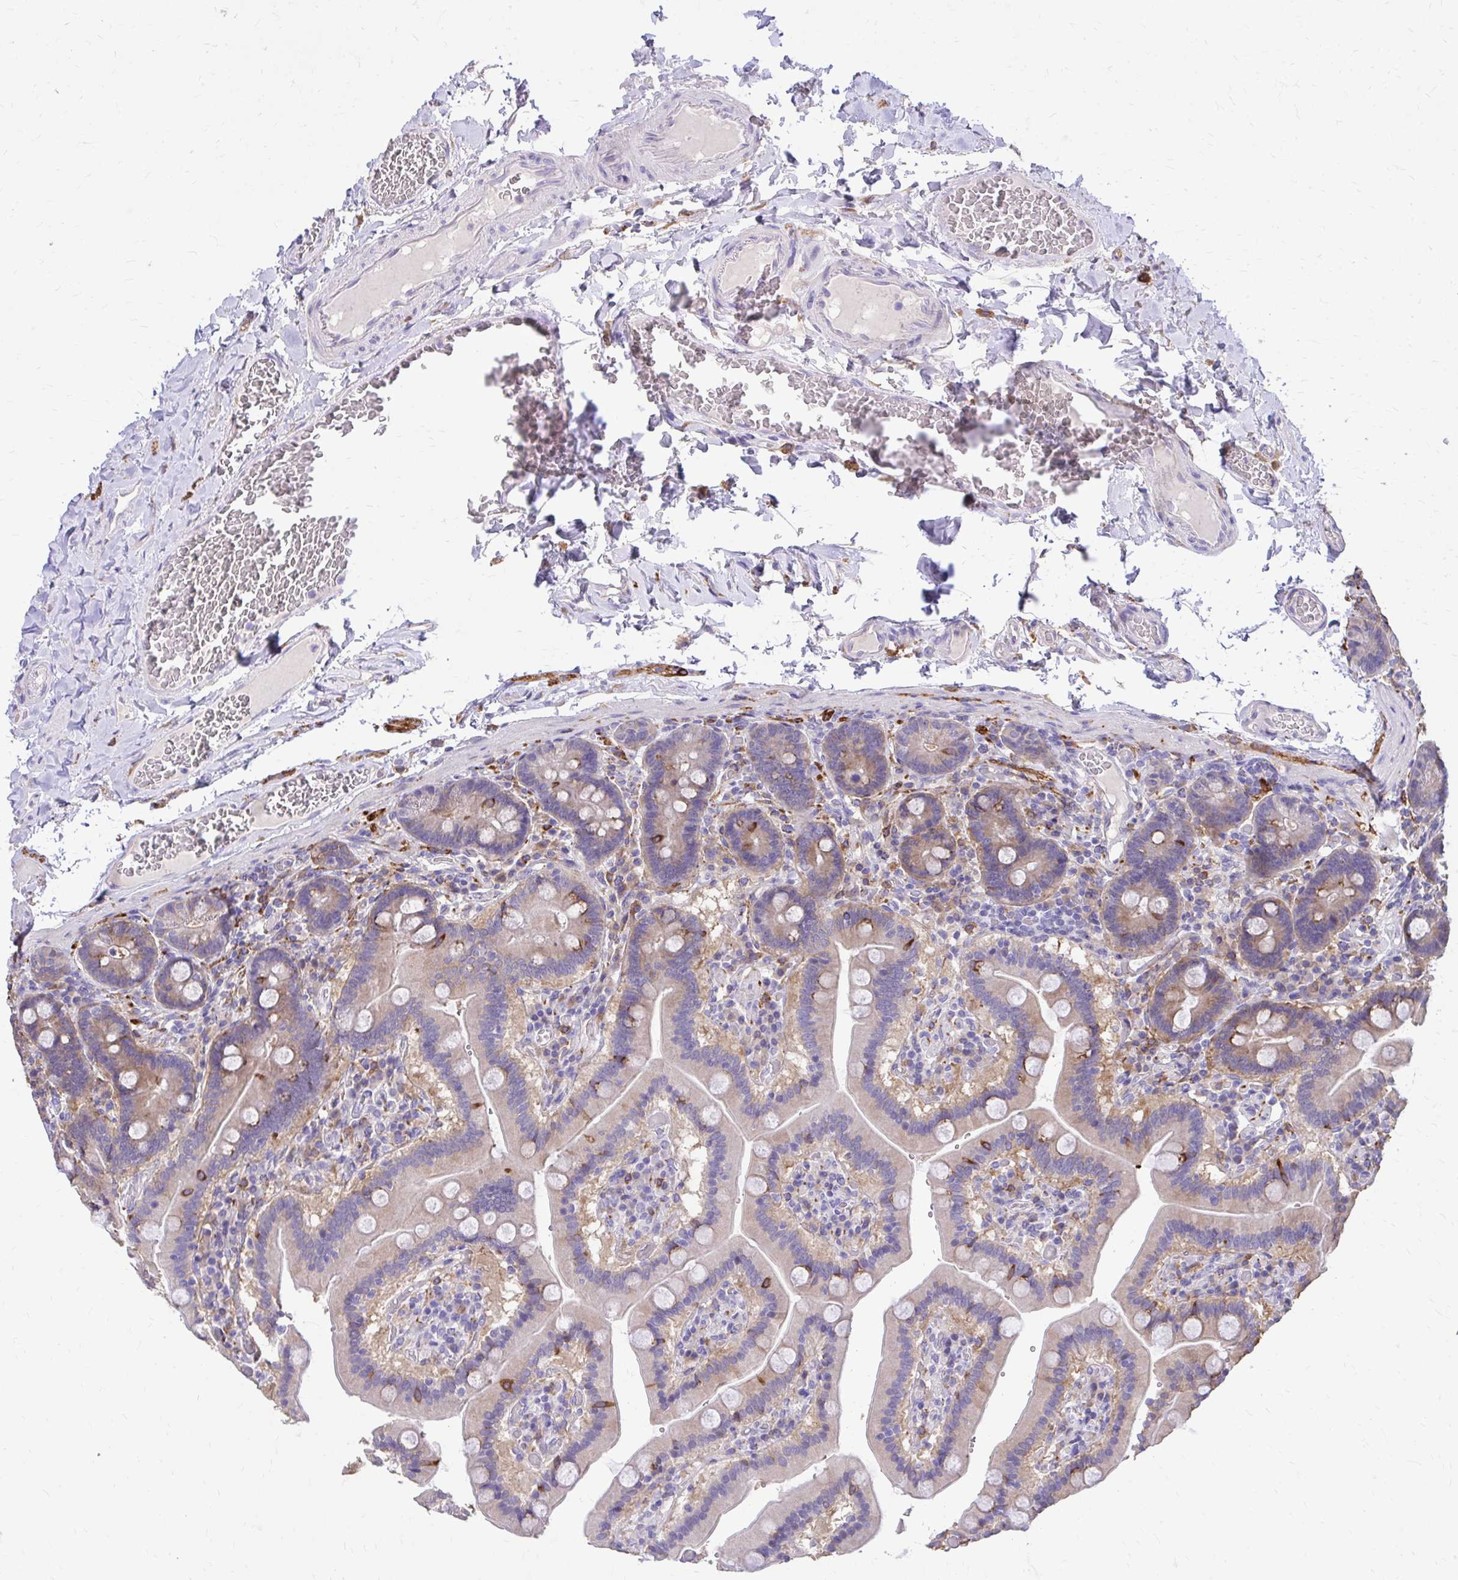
{"staining": {"intensity": "moderate", "quantity": "25%-75%", "location": "cytoplasmic/membranous"}, "tissue": "duodenum", "cell_type": "Glandular cells", "image_type": "normal", "snomed": [{"axis": "morphology", "description": "Normal tissue, NOS"}, {"axis": "topography", "description": "Duodenum"}], "caption": "About 25%-75% of glandular cells in unremarkable human duodenum show moderate cytoplasmic/membranous protein positivity as visualized by brown immunohistochemical staining.", "gene": "EPB41L1", "patient": {"sex": "female", "age": 62}}